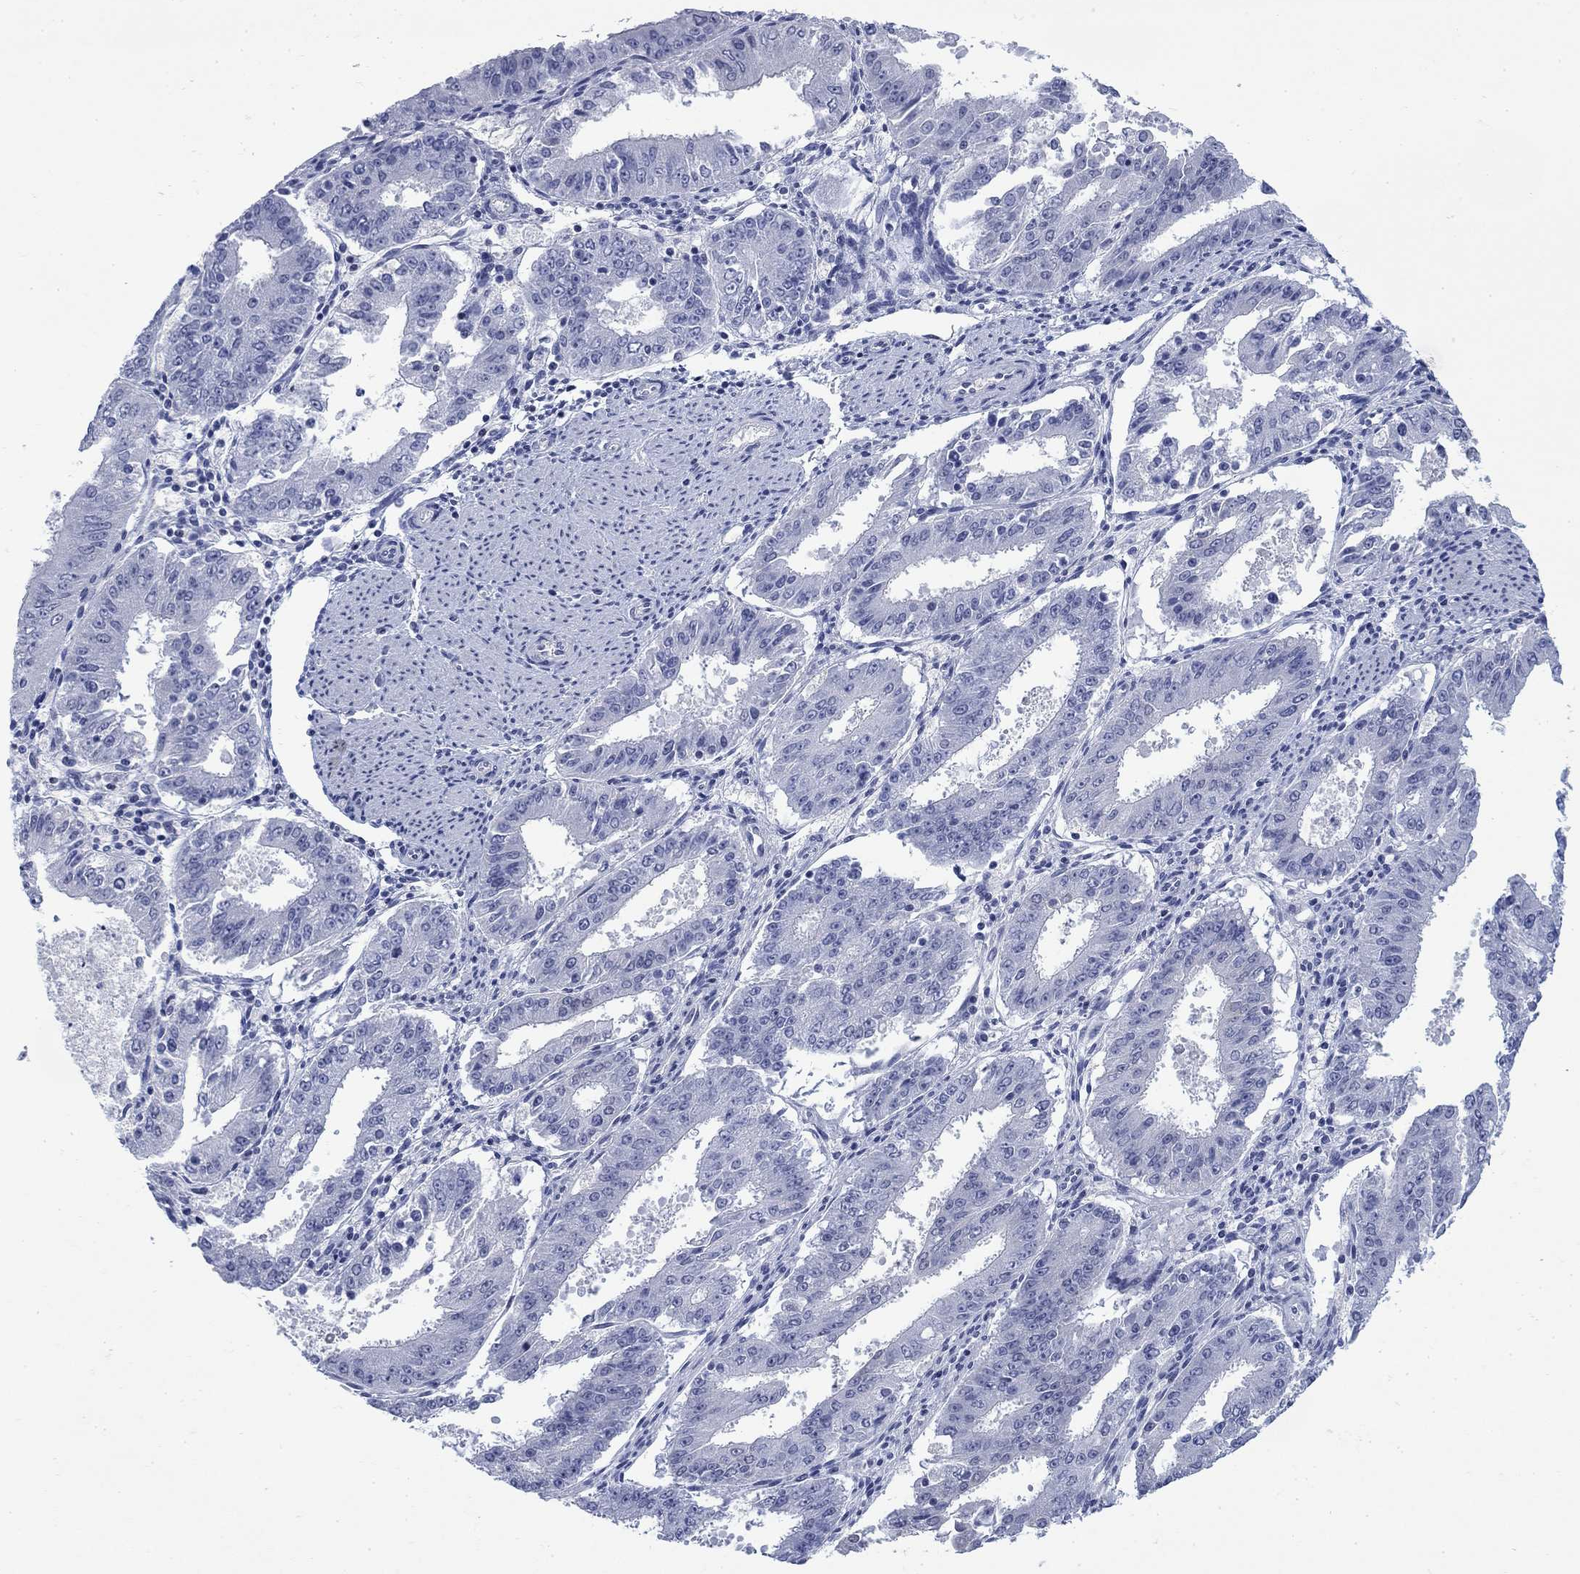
{"staining": {"intensity": "strong", "quantity": "<25%", "location": "cytoplasmic/membranous"}, "tissue": "ovarian cancer", "cell_type": "Tumor cells", "image_type": "cancer", "snomed": [{"axis": "morphology", "description": "Carcinoma, endometroid"}, {"axis": "topography", "description": "Ovary"}], "caption": "Protein analysis of ovarian cancer tissue exhibits strong cytoplasmic/membranous staining in approximately <25% of tumor cells.", "gene": "IGF2BP3", "patient": {"sex": "female", "age": 42}}